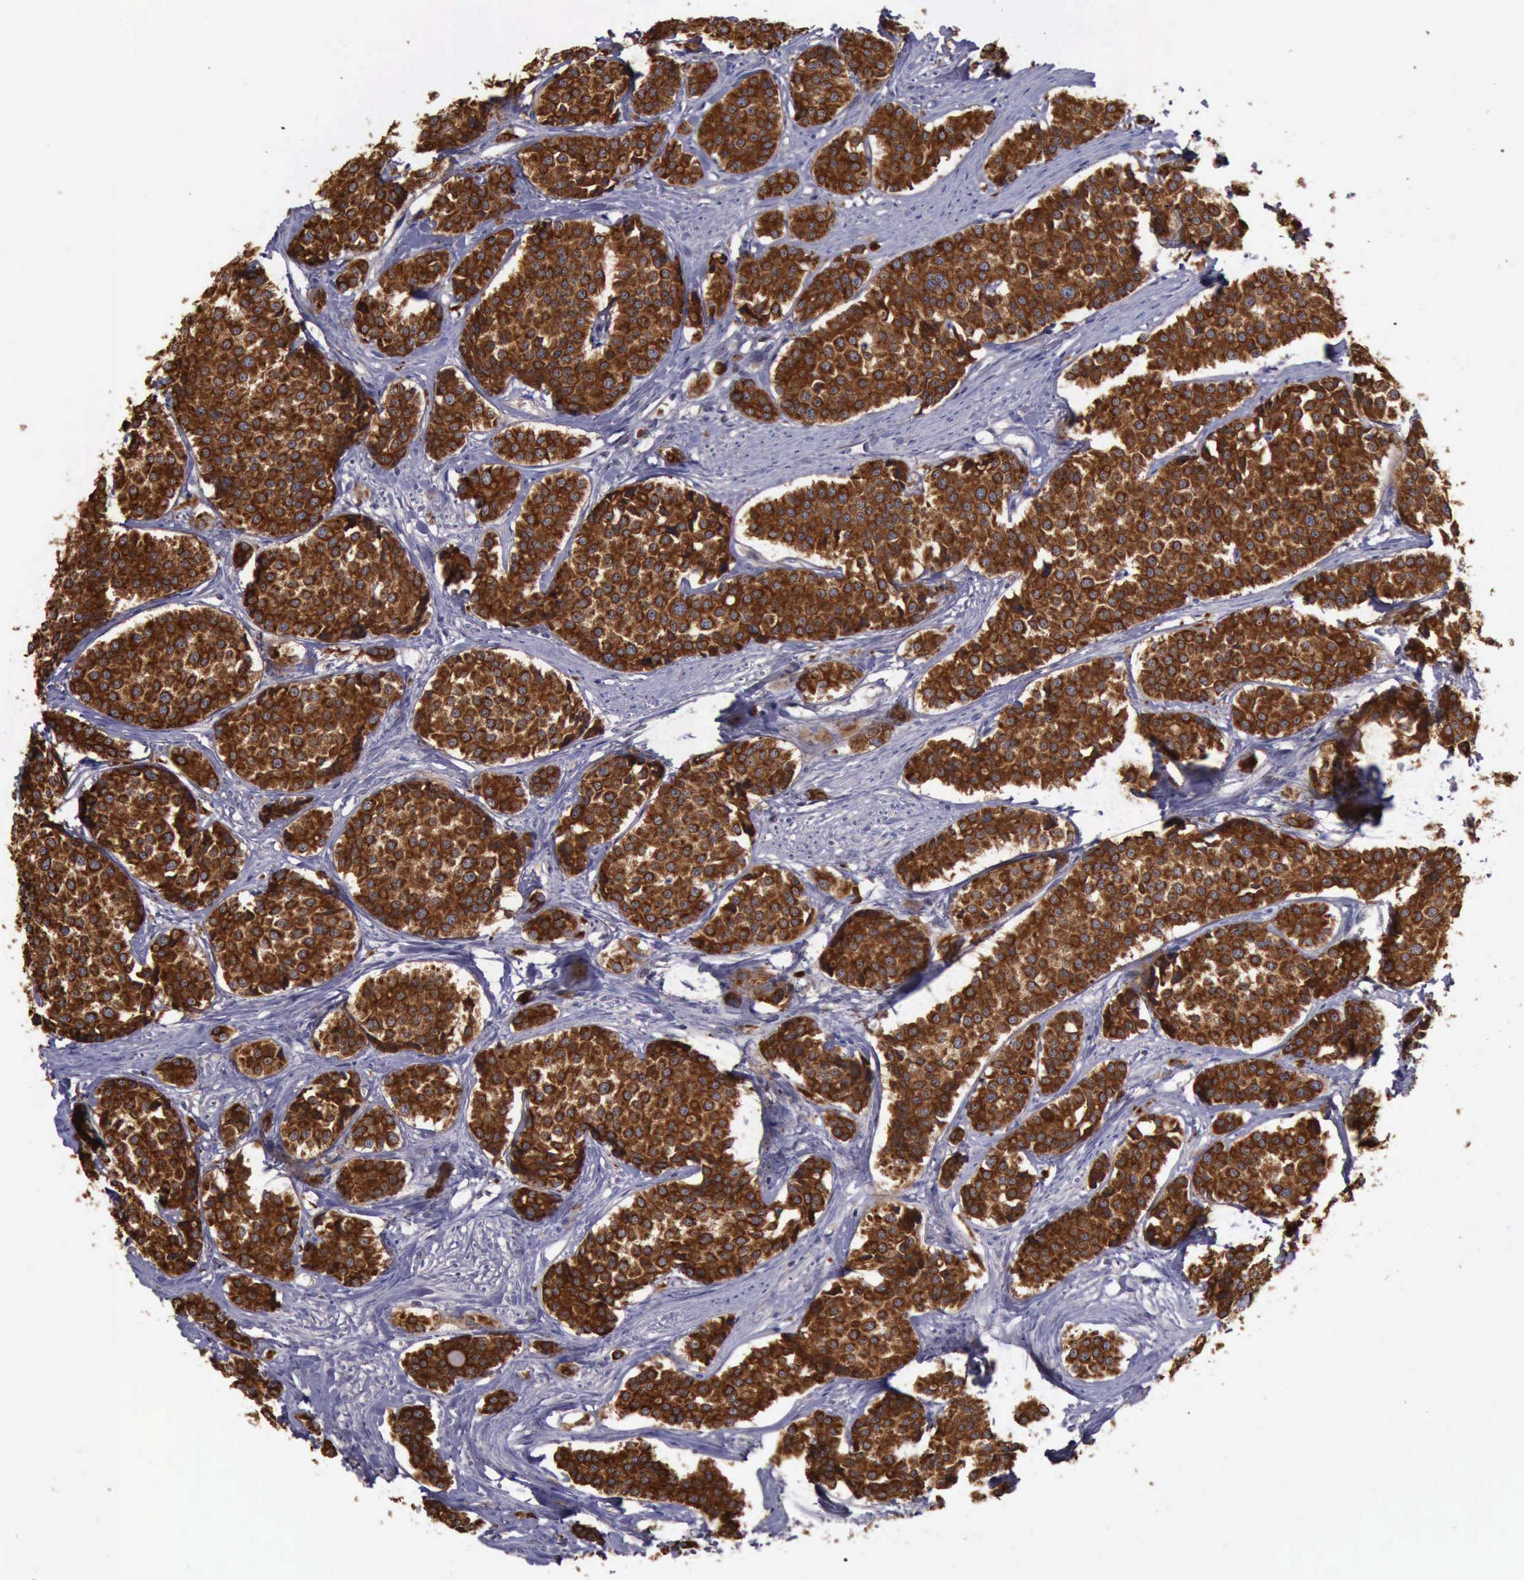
{"staining": {"intensity": "strong", "quantity": ">75%", "location": "cytoplasmic/membranous"}, "tissue": "carcinoid", "cell_type": "Tumor cells", "image_type": "cancer", "snomed": [{"axis": "morphology", "description": "Carcinoid, malignant, NOS"}, {"axis": "topography", "description": "Small intestine"}], "caption": "Carcinoid stained for a protein shows strong cytoplasmic/membranous positivity in tumor cells. (Brightfield microscopy of DAB IHC at high magnification).", "gene": "RAB39B", "patient": {"sex": "male", "age": 60}}